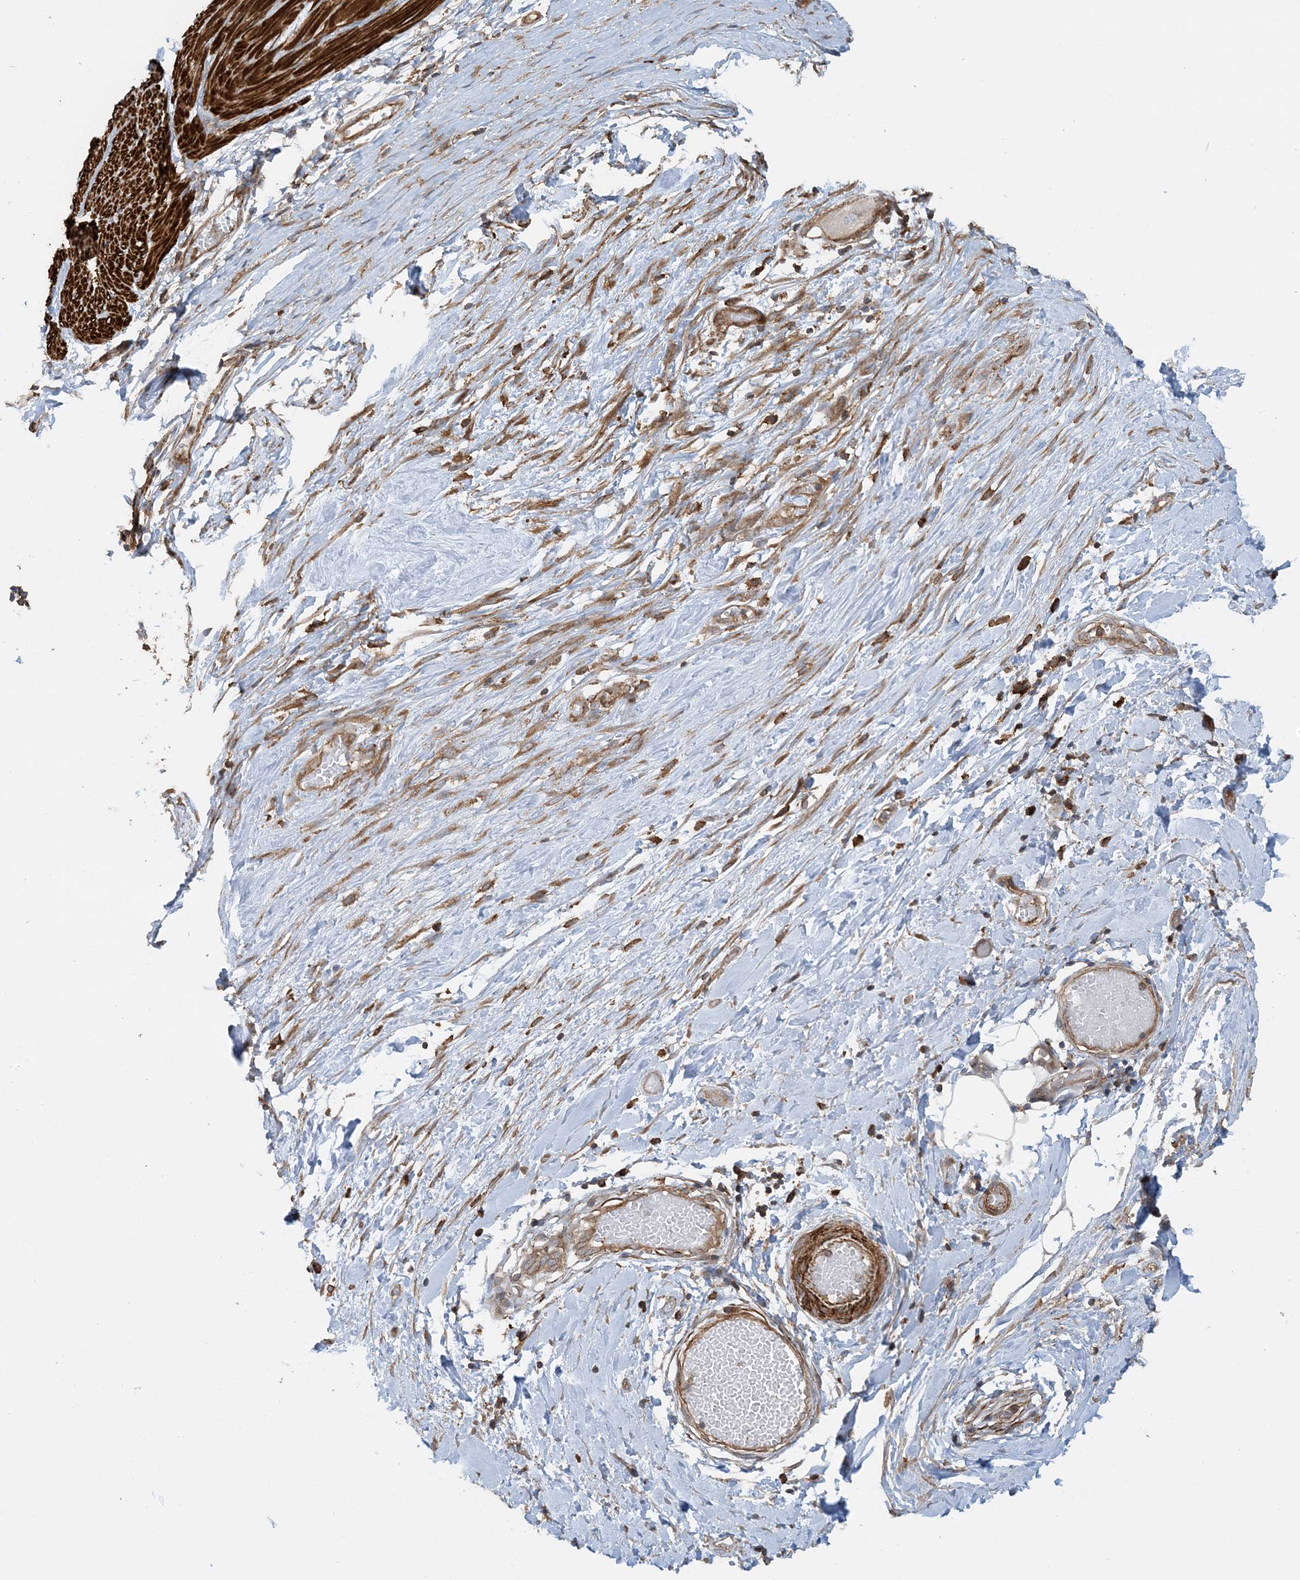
{"staining": {"intensity": "strong", "quantity": ">75%", "location": "cytoplasmic/membranous"}, "tissue": "smooth muscle", "cell_type": "Smooth muscle cells", "image_type": "normal", "snomed": [{"axis": "morphology", "description": "Normal tissue, NOS"}, {"axis": "morphology", "description": "Adenocarcinoma, NOS"}, {"axis": "topography", "description": "Colon"}, {"axis": "topography", "description": "Peripheral nerve tissue"}], "caption": "Immunohistochemical staining of unremarkable human smooth muscle exhibits strong cytoplasmic/membranous protein expression in about >75% of smooth muscle cells.", "gene": "STAM2", "patient": {"sex": "male", "age": 14}}